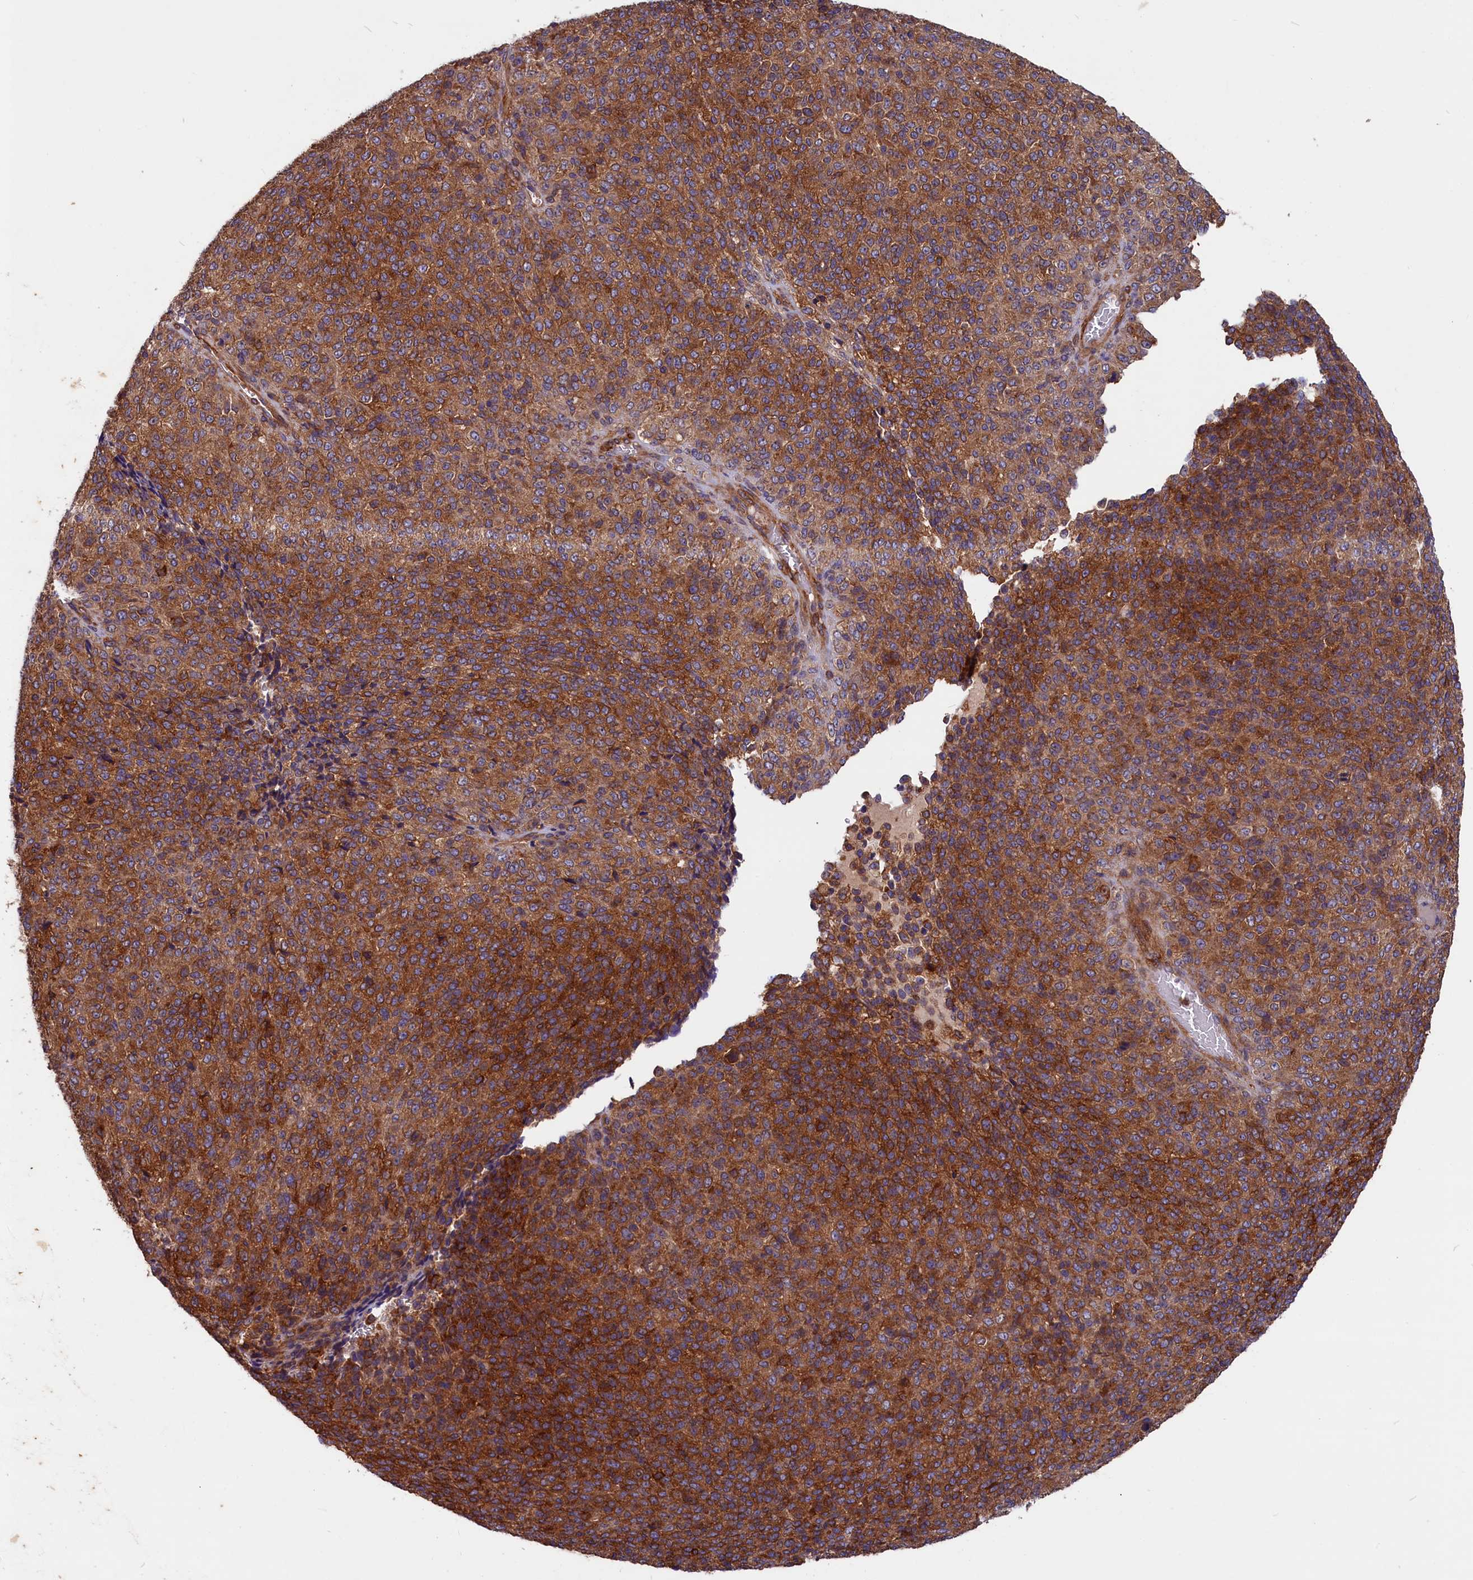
{"staining": {"intensity": "strong", "quantity": ">75%", "location": "cytoplasmic/membranous"}, "tissue": "melanoma", "cell_type": "Tumor cells", "image_type": "cancer", "snomed": [{"axis": "morphology", "description": "Malignant melanoma, Metastatic site"}, {"axis": "topography", "description": "Brain"}], "caption": "Protein staining of melanoma tissue reveals strong cytoplasmic/membranous positivity in approximately >75% of tumor cells. Immunohistochemistry stains the protein in brown and the nuclei are stained blue.", "gene": "MYO9B", "patient": {"sex": "female", "age": 56}}